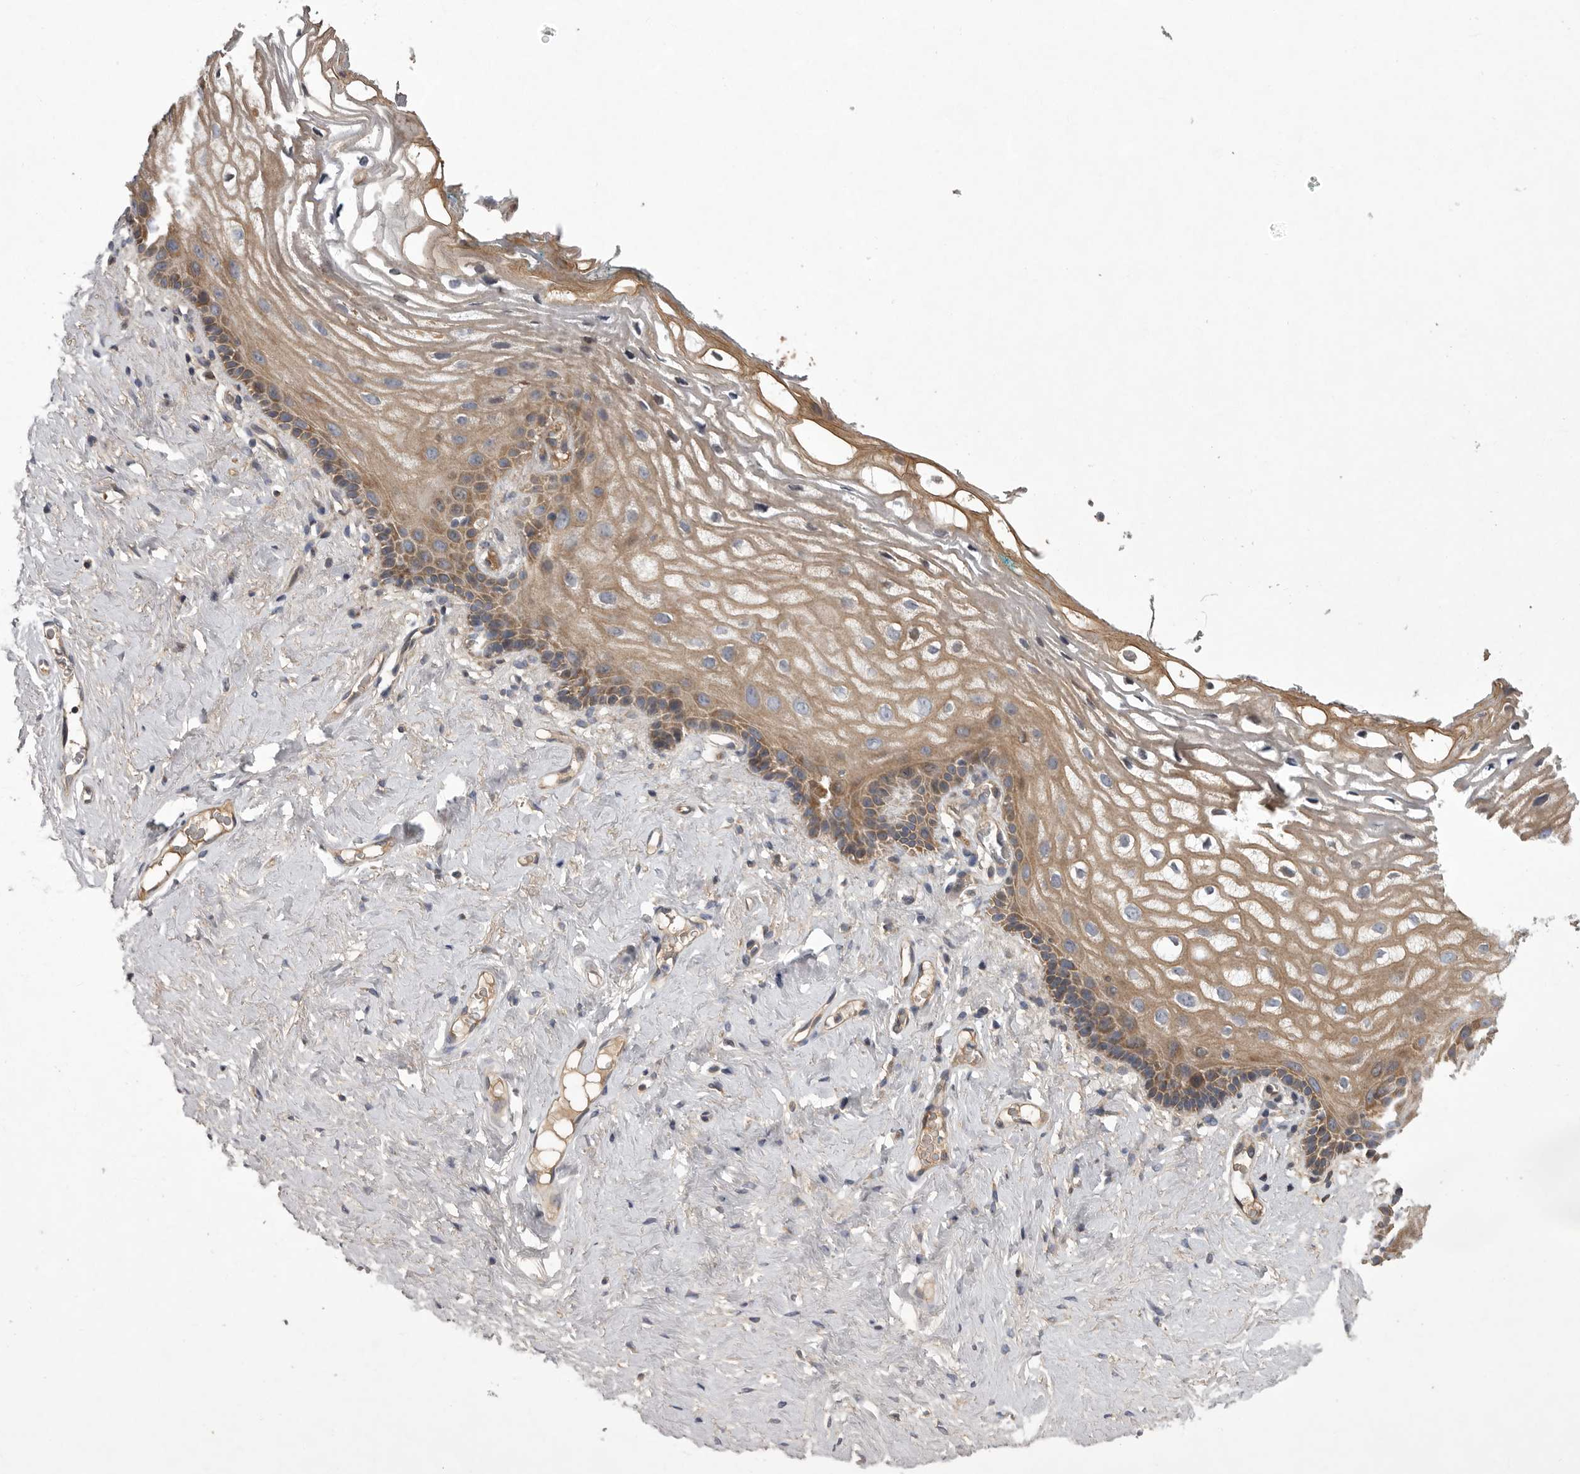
{"staining": {"intensity": "moderate", "quantity": ">75%", "location": "cytoplasmic/membranous"}, "tissue": "vagina", "cell_type": "Squamous epithelial cells", "image_type": "normal", "snomed": [{"axis": "morphology", "description": "Normal tissue, NOS"}, {"axis": "morphology", "description": "Adenocarcinoma, NOS"}, {"axis": "topography", "description": "Rectum"}, {"axis": "topography", "description": "Vagina"}], "caption": "Protein staining shows moderate cytoplasmic/membranous positivity in approximately >75% of squamous epithelial cells in benign vagina.", "gene": "CRP", "patient": {"sex": "female", "age": 71}}